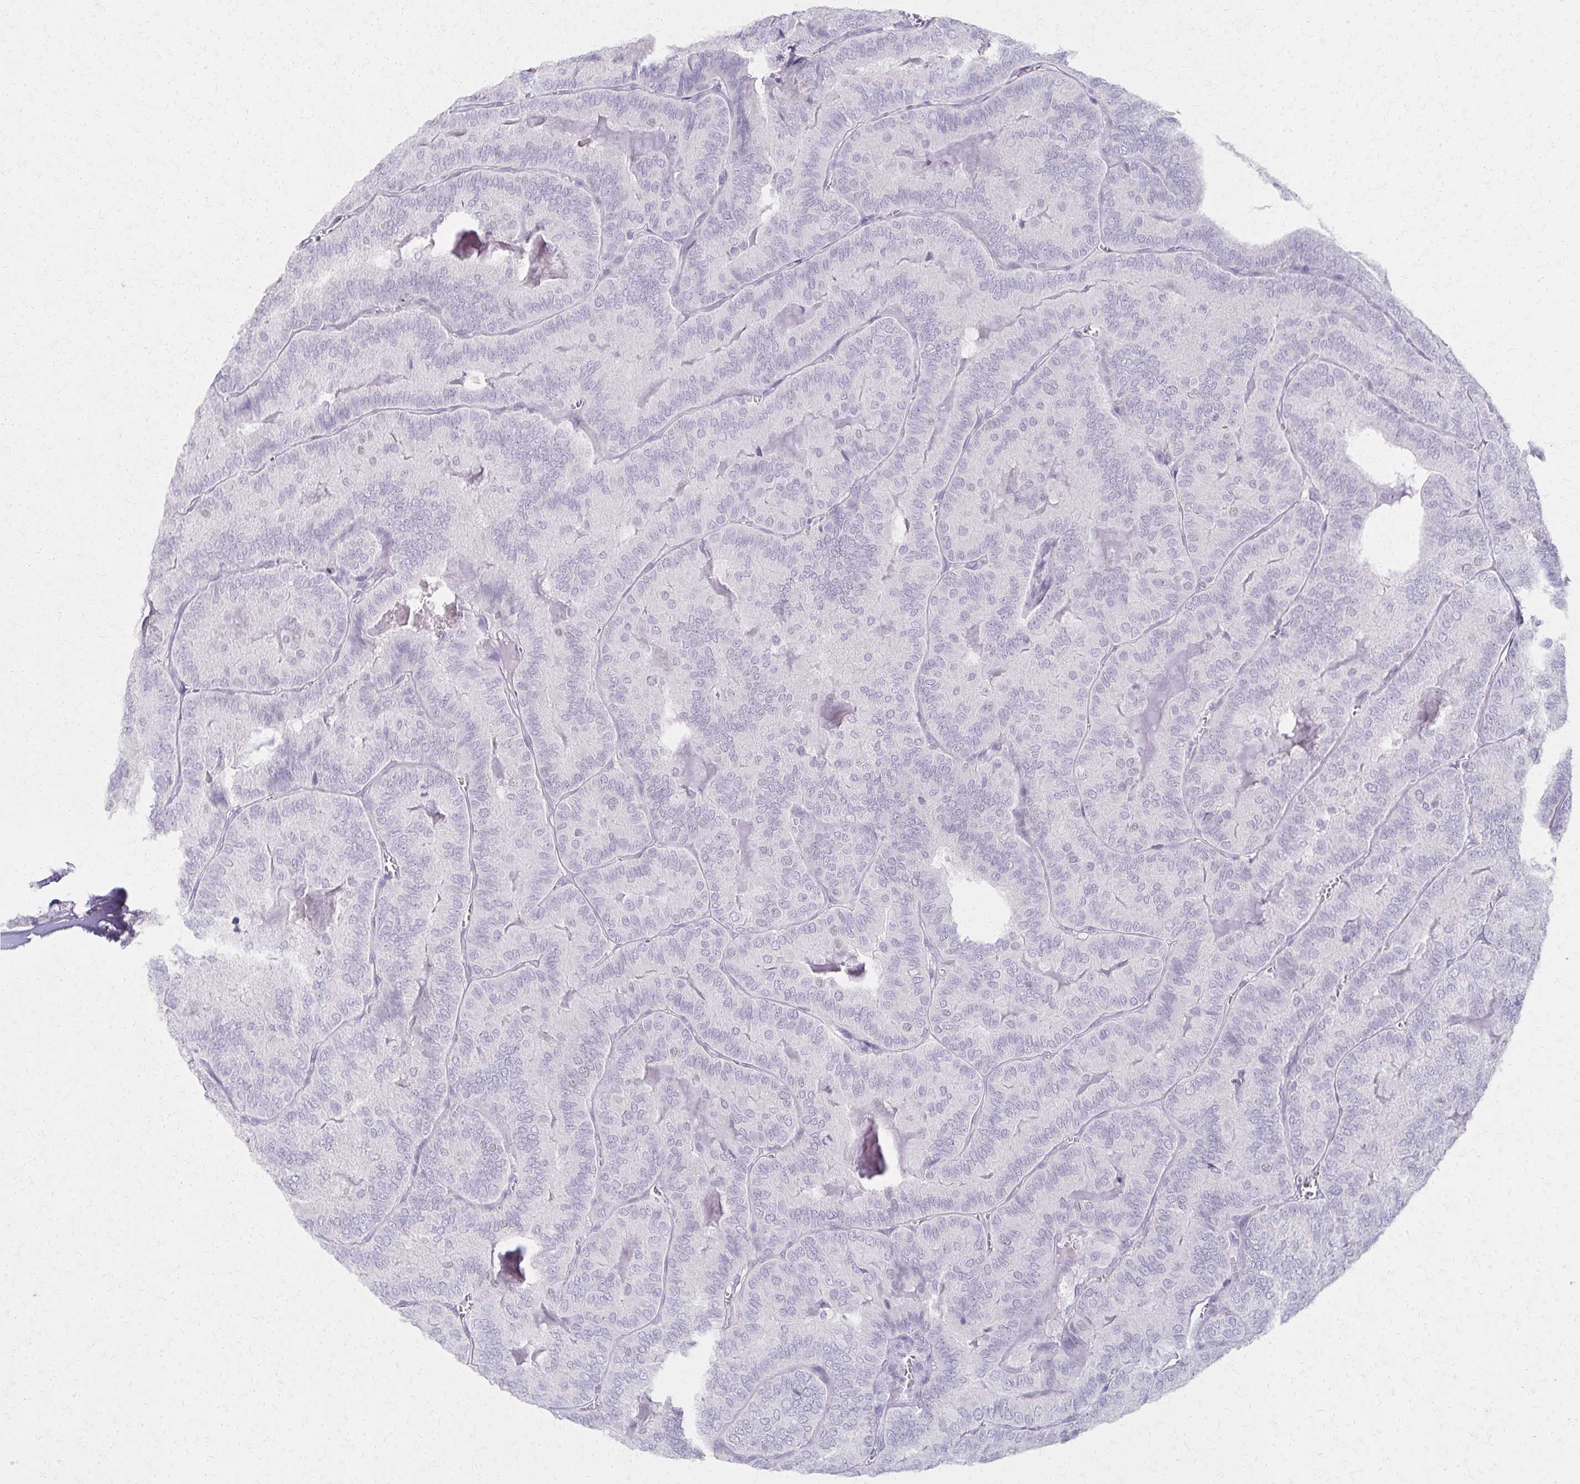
{"staining": {"intensity": "negative", "quantity": "none", "location": "none"}, "tissue": "thyroid cancer", "cell_type": "Tumor cells", "image_type": "cancer", "snomed": [{"axis": "morphology", "description": "Papillary adenocarcinoma, NOS"}, {"axis": "topography", "description": "Thyroid gland"}], "caption": "An image of human thyroid papillary adenocarcinoma is negative for staining in tumor cells. (Brightfield microscopy of DAB (3,3'-diaminobenzidine) IHC at high magnification).", "gene": "MORC4", "patient": {"sex": "female", "age": 75}}